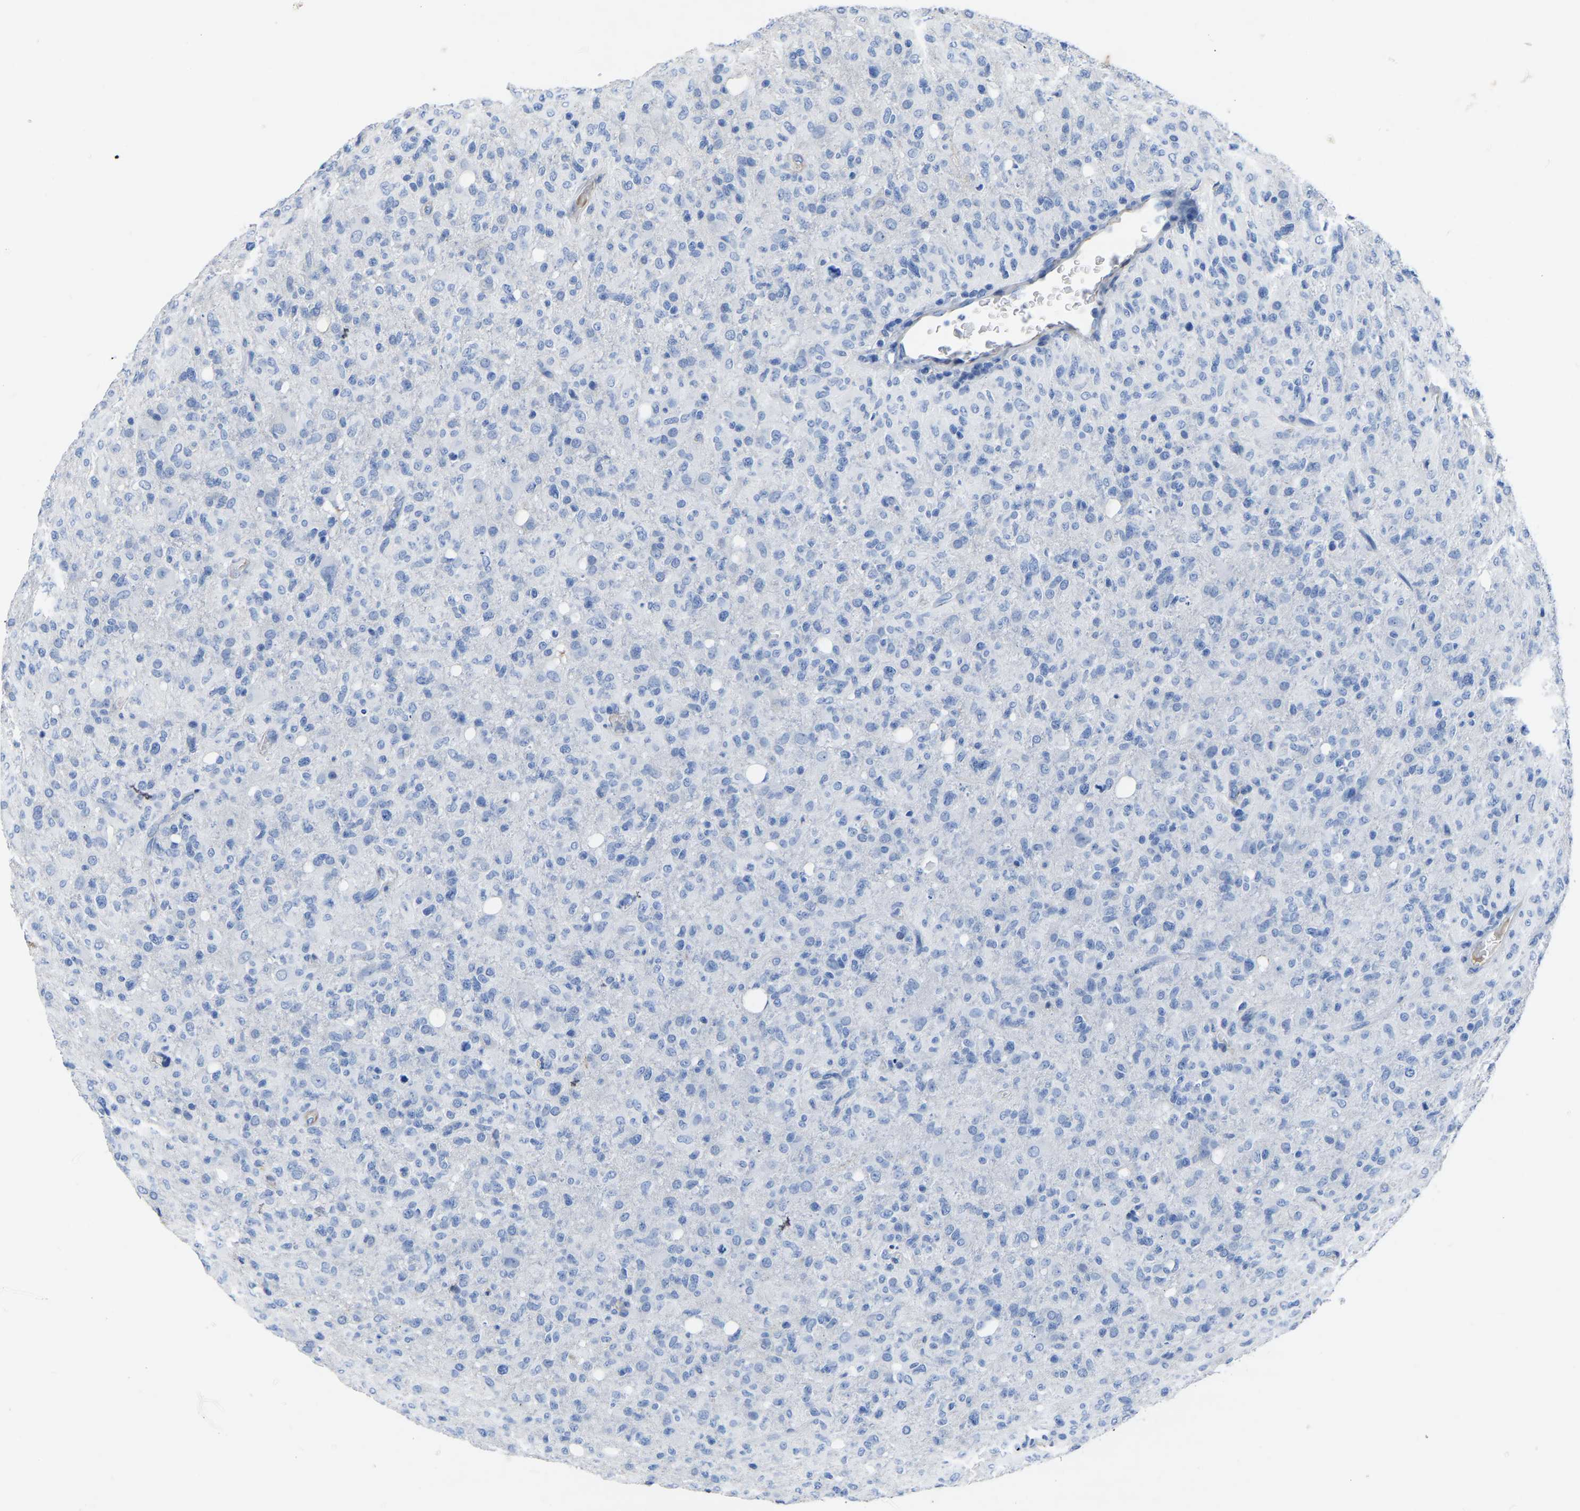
{"staining": {"intensity": "negative", "quantity": "none", "location": "none"}, "tissue": "glioma", "cell_type": "Tumor cells", "image_type": "cancer", "snomed": [{"axis": "morphology", "description": "Glioma, malignant, High grade"}, {"axis": "topography", "description": "Brain"}], "caption": "High-grade glioma (malignant) was stained to show a protein in brown. There is no significant staining in tumor cells. Nuclei are stained in blue.", "gene": "SLC45A3", "patient": {"sex": "female", "age": 57}}